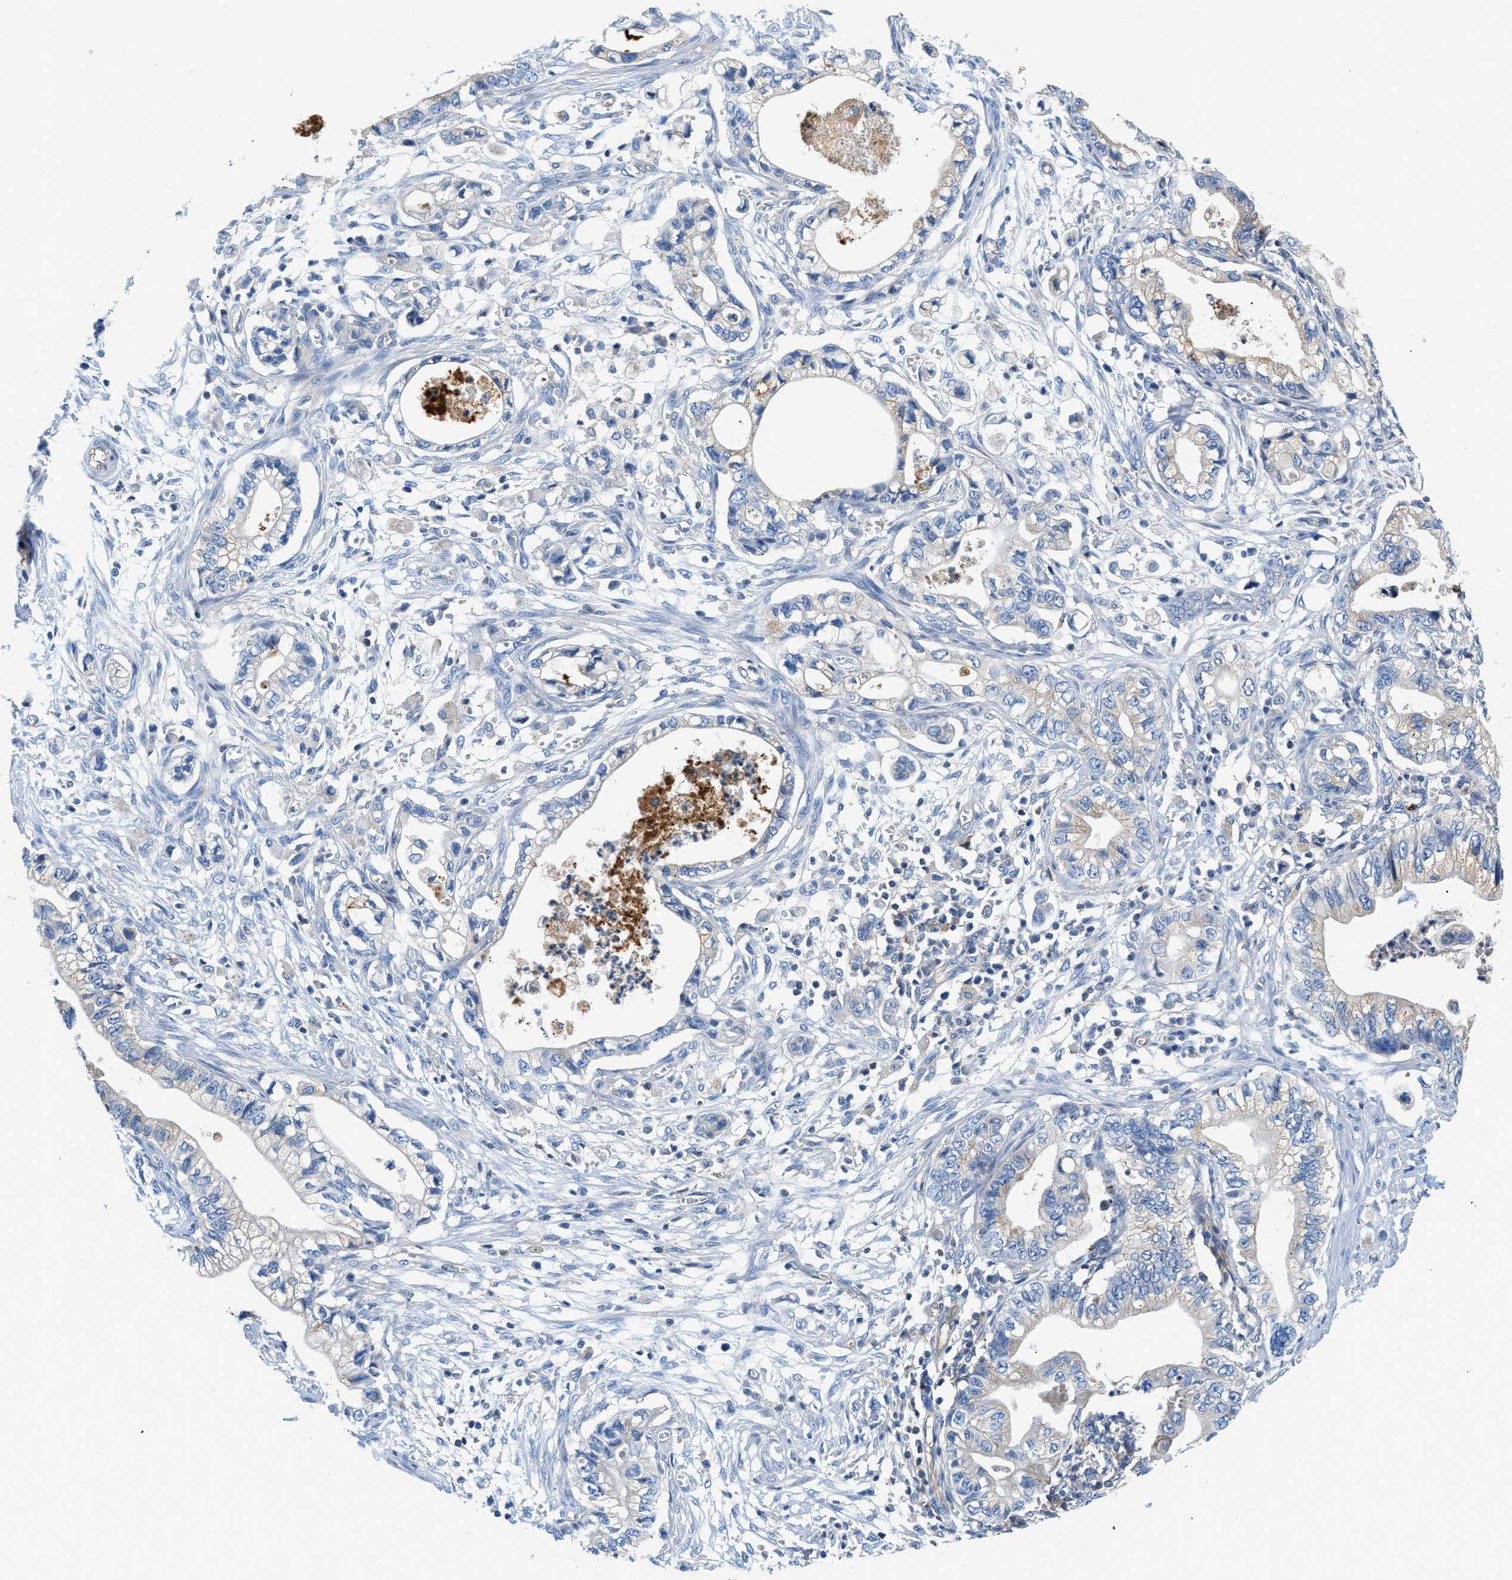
{"staining": {"intensity": "weak", "quantity": "<25%", "location": "cytoplasmic/membranous"}, "tissue": "pancreatic cancer", "cell_type": "Tumor cells", "image_type": "cancer", "snomed": [{"axis": "morphology", "description": "Adenocarcinoma, NOS"}, {"axis": "topography", "description": "Pancreas"}], "caption": "Pancreatic adenocarcinoma was stained to show a protein in brown. There is no significant expression in tumor cells.", "gene": "ORAI1", "patient": {"sex": "male", "age": 56}}